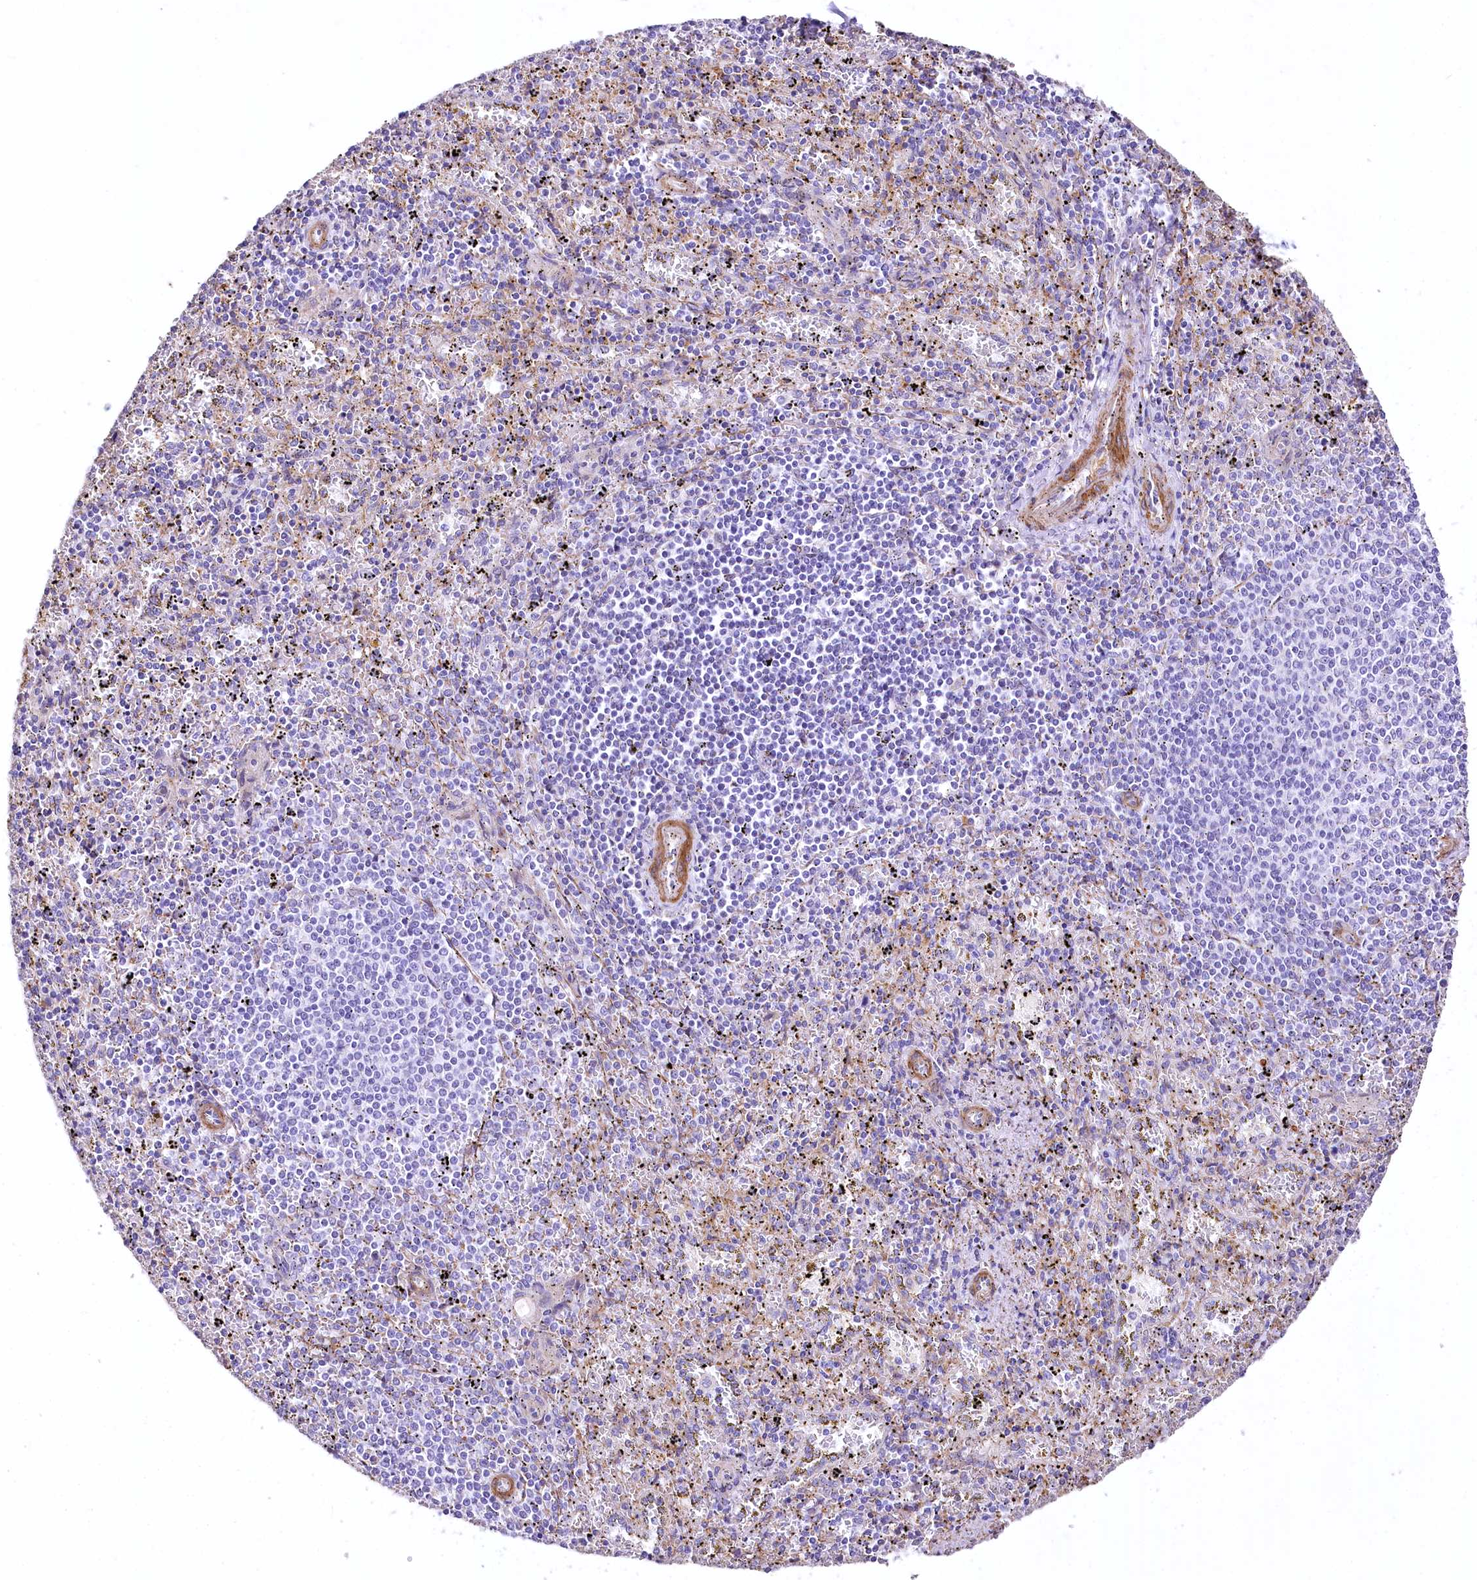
{"staining": {"intensity": "negative", "quantity": "none", "location": "none"}, "tissue": "spleen", "cell_type": "Cells in red pulp", "image_type": "normal", "snomed": [{"axis": "morphology", "description": "Normal tissue, NOS"}, {"axis": "topography", "description": "Spleen"}], "caption": "The micrograph exhibits no significant positivity in cells in red pulp of spleen. Brightfield microscopy of IHC stained with DAB (3,3'-diaminobenzidine) (brown) and hematoxylin (blue), captured at high magnification.", "gene": "RDH16", "patient": {"sex": "male", "age": 11}}